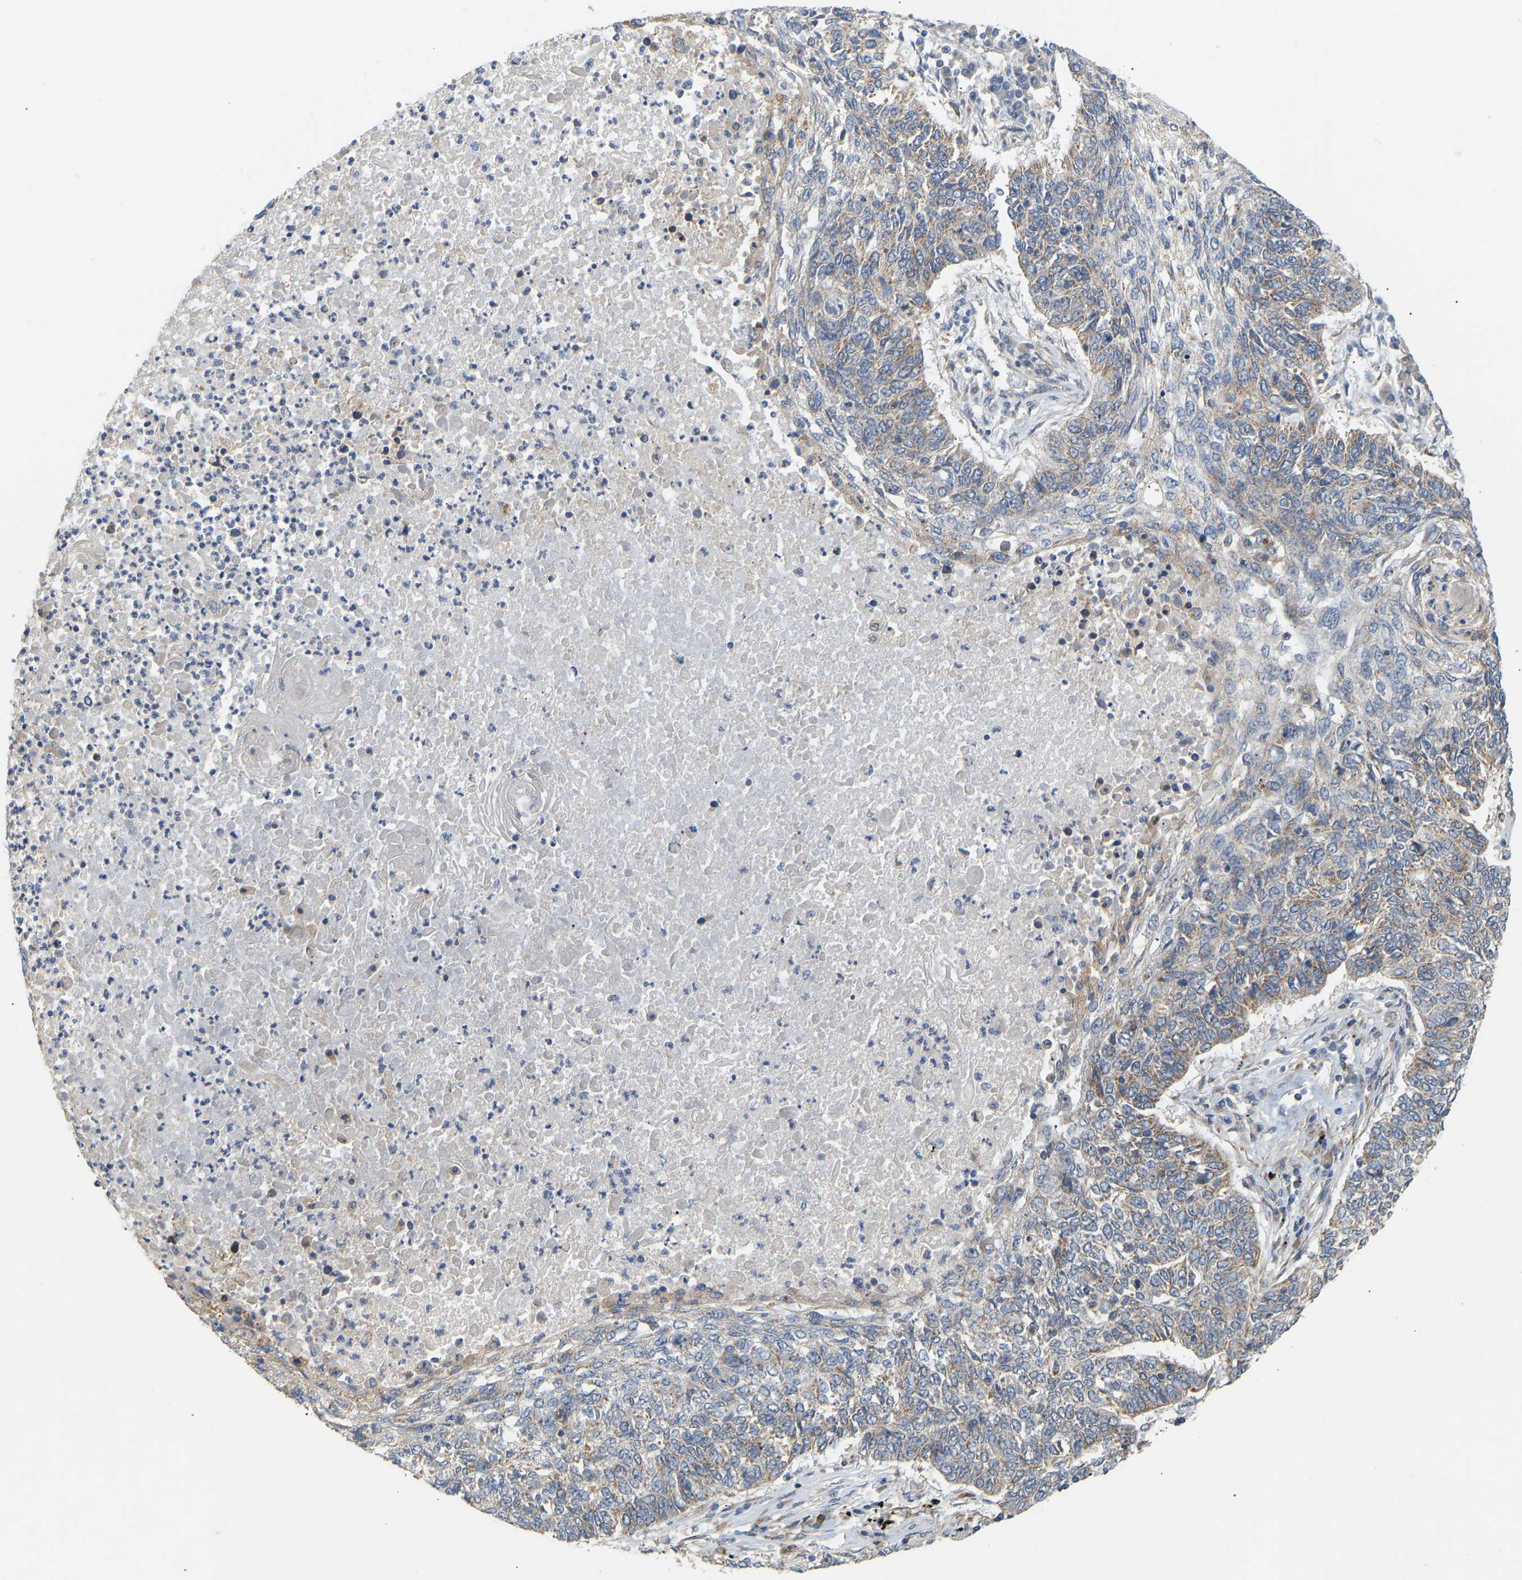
{"staining": {"intensity": "weak", "quantity": "25%-75%", "location": "cytoplasmic/membranous"}, "tissue": "lung cancer", "cell_type": "Tumor cells", "image_type": "cancer", "snomed": [{"axis": "morphology", "description": "Normal tissue, NOS"}, {"axis": "morphology", "description": "Squamous cell carcinoma, NOS"}, {"axis": "topography", "description": "Cartilage tissue"}, {"axis": "topography", "description": "Bronchus"}, {"axis": "topography", "description": "Lung"}], "caption": "Immunohistochemical staining of human lung cancer displays low levels of weak cytoplasmic/membranous positivity in about 25%-75% of tumor cells.", "gene": "HACD2", "patient": {"sex": "female", "age": 49}}